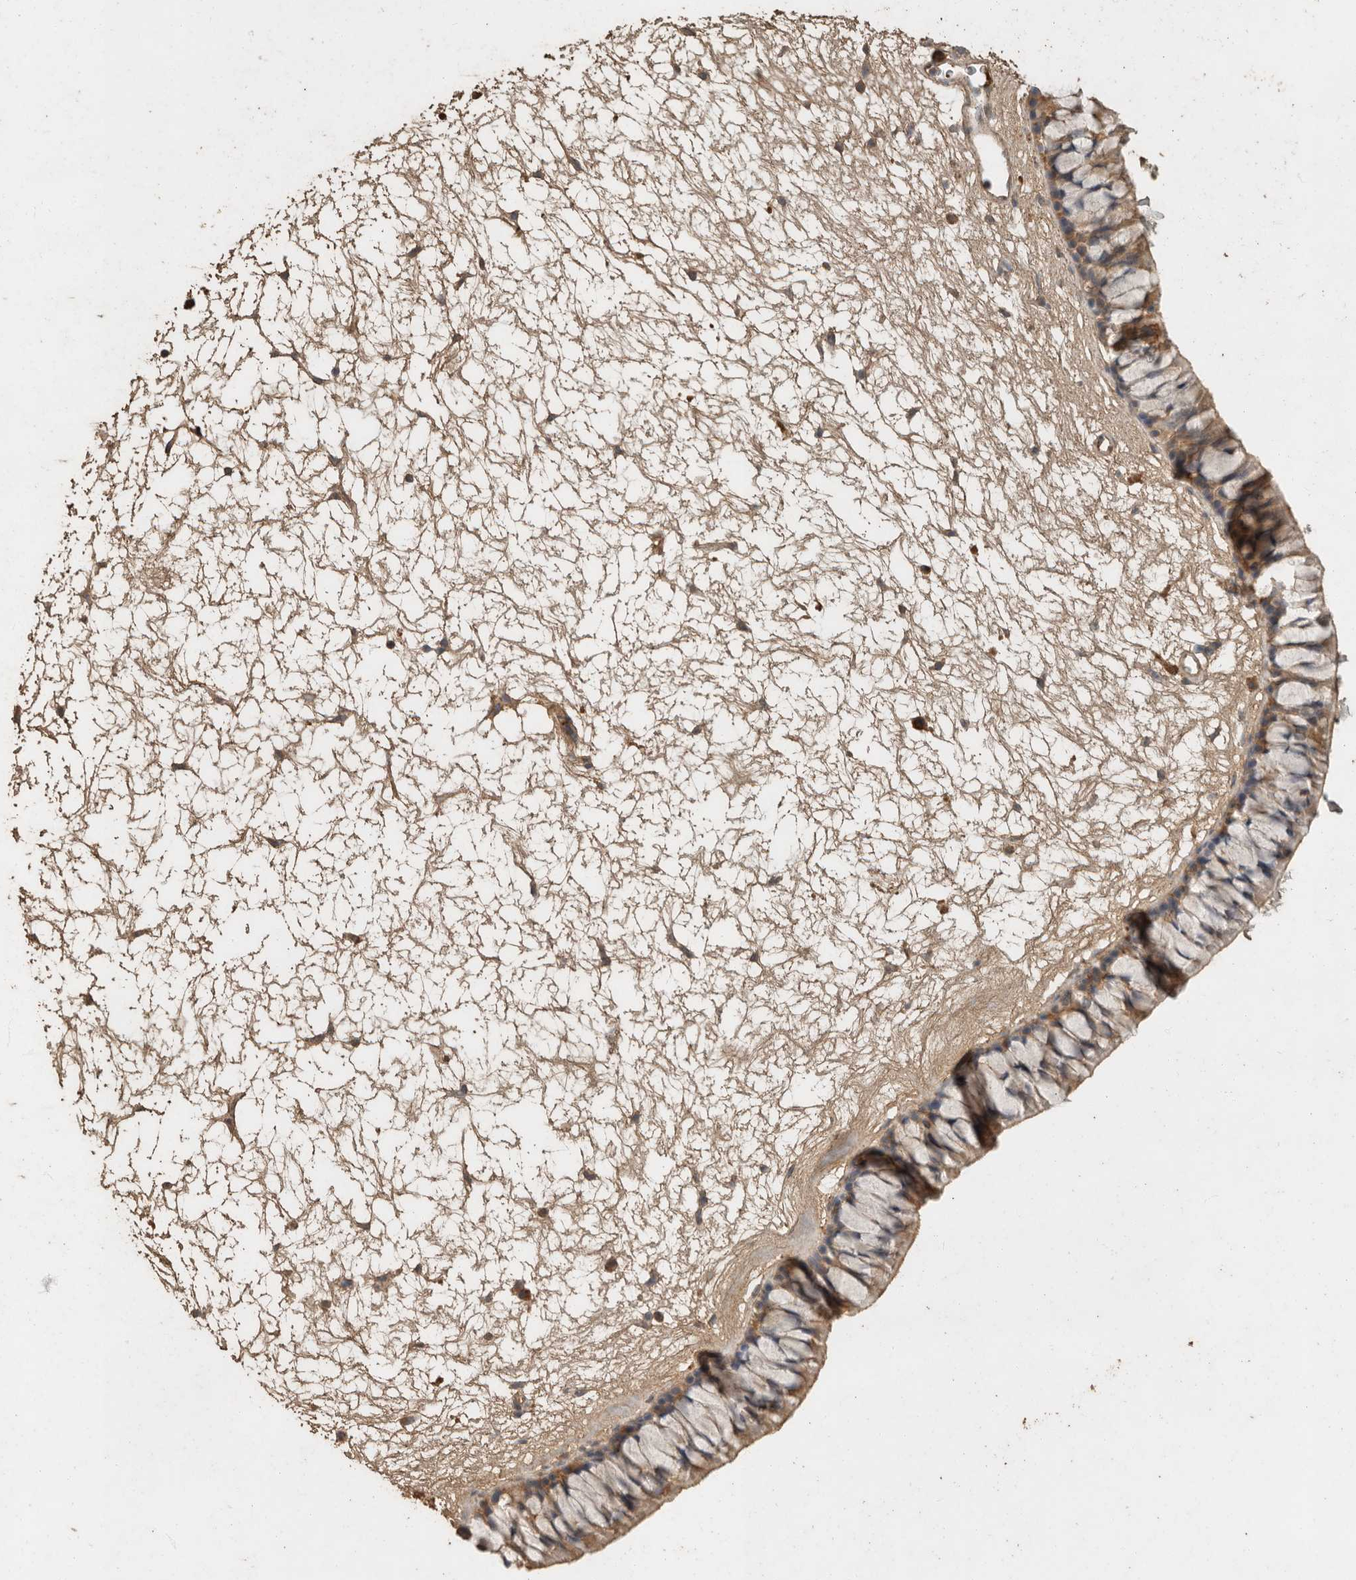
{"staining": {"intensity": "moderate", "quantity": ">75%", "location": "cytoplasmic/membranous"}, "tissue": "nasopharynx", "cell_type": "Respiratory epithelial cells", "image_type": "normal", "snomed": [{"axis": "morphology", "description": "Normal tissue, NOS"}, {"axis": "topography", "description": "Nasopharynx"}], "caption": "Moderate cytoplasmic/membranous positivity for a protein is seen in approximately >75% of respiratory epithelial cells of normal nasopharynx using immunohistochemistry.", "gene": "CTF1", "patient": {"sex": "male", "age": 64}}